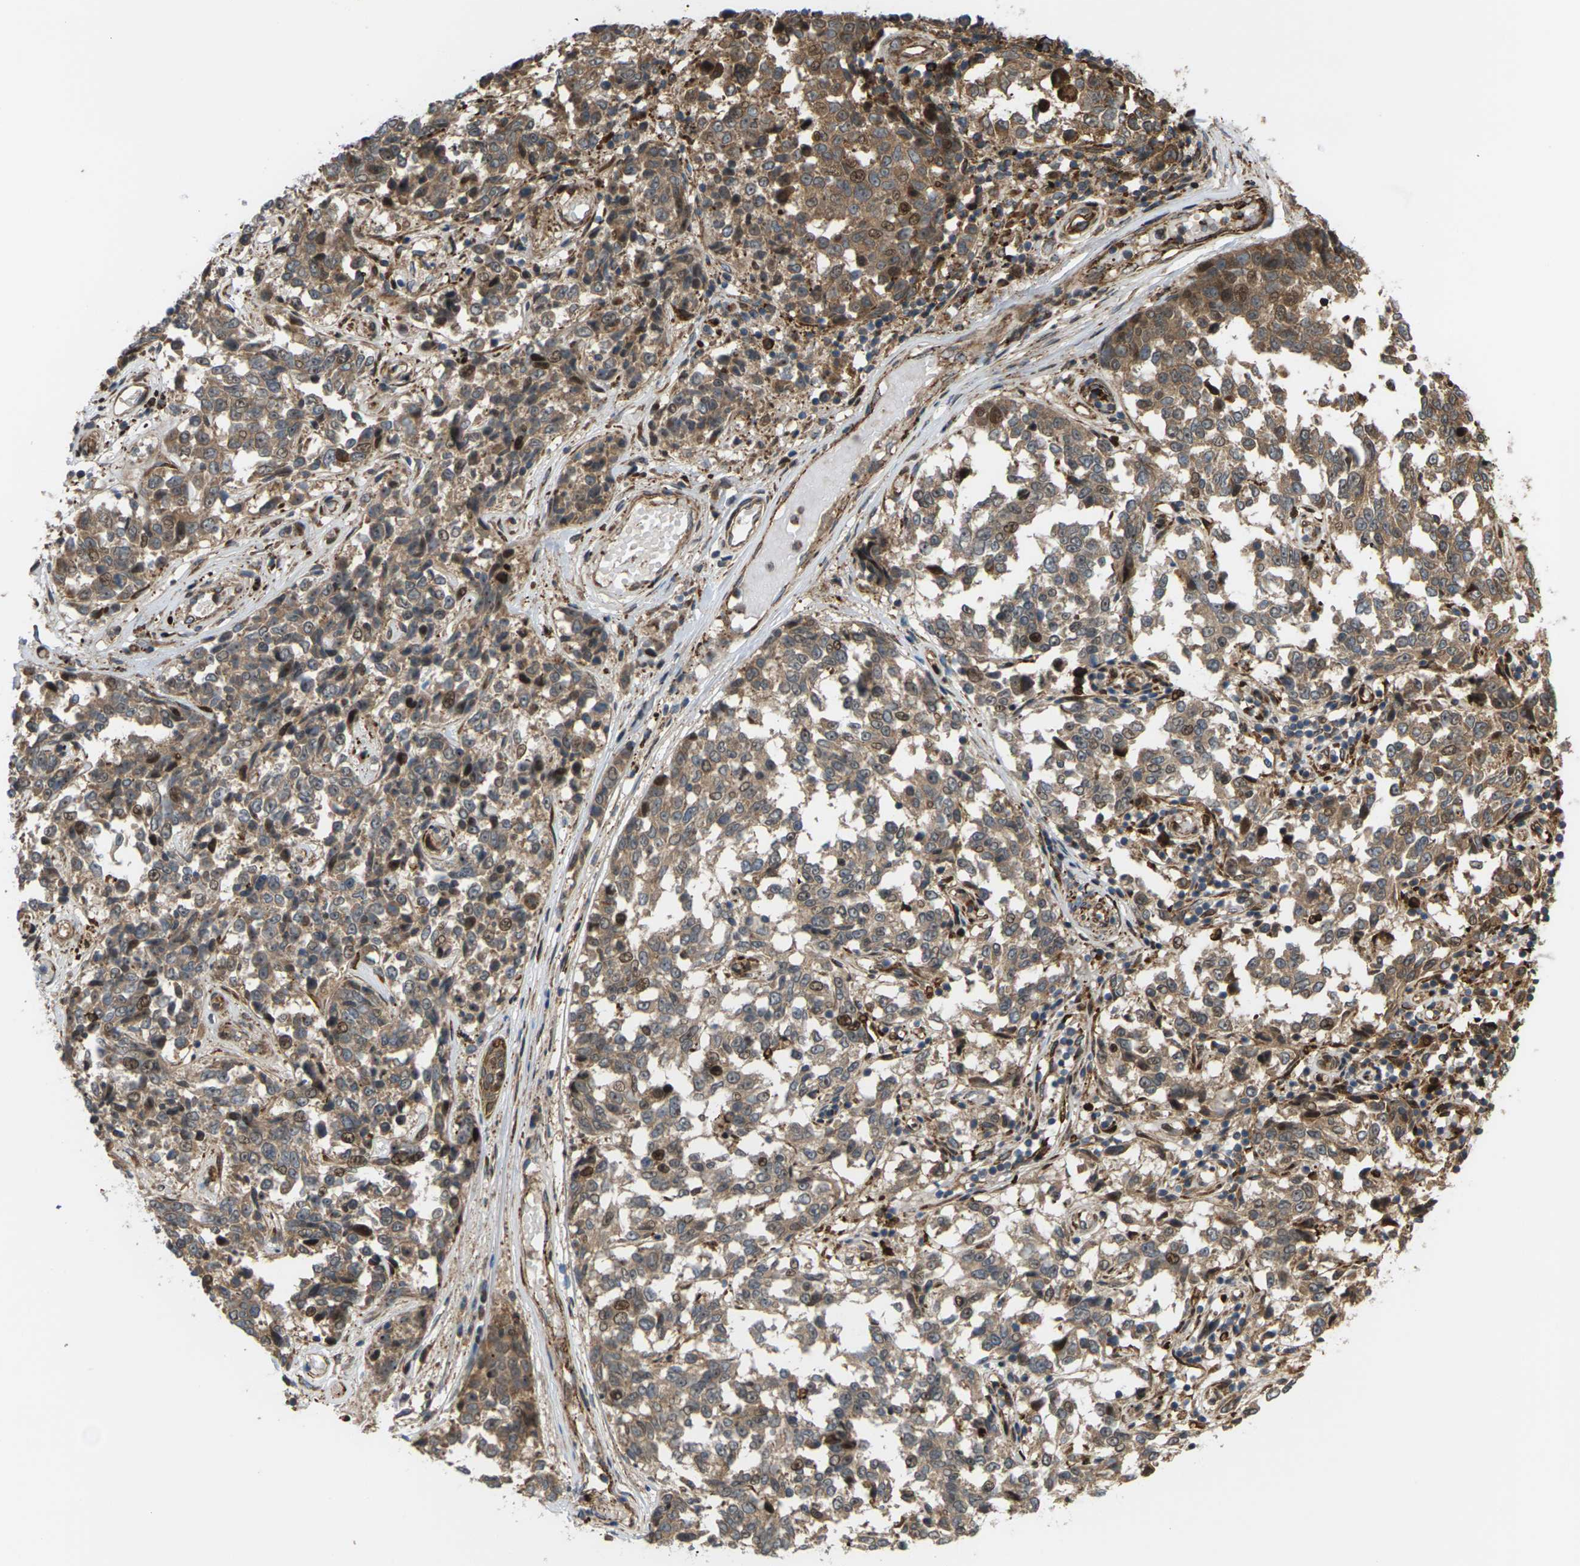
{"staining": {"intensity": "moderate", "quantity": ">75%", "location": "cytoplasmic/membranous,nuclear"}, "tissue": "melanoma", "cell_type": "Tumor cells", "image_type": "cancer", "snomed": [{"axis": "morphology", "description": "Malignant melanoma, NOS"}, {"axis": "topography", "description": "Skin"}], "caption": "DAB immunohistochemical staining of human melanoma shows moderate cytoplasmic/membranous and nuclear protein positivity in approximately >75% of tumor cells.", "gene": "ROBO1", "patient": {"sex": "female", "age": 64}}